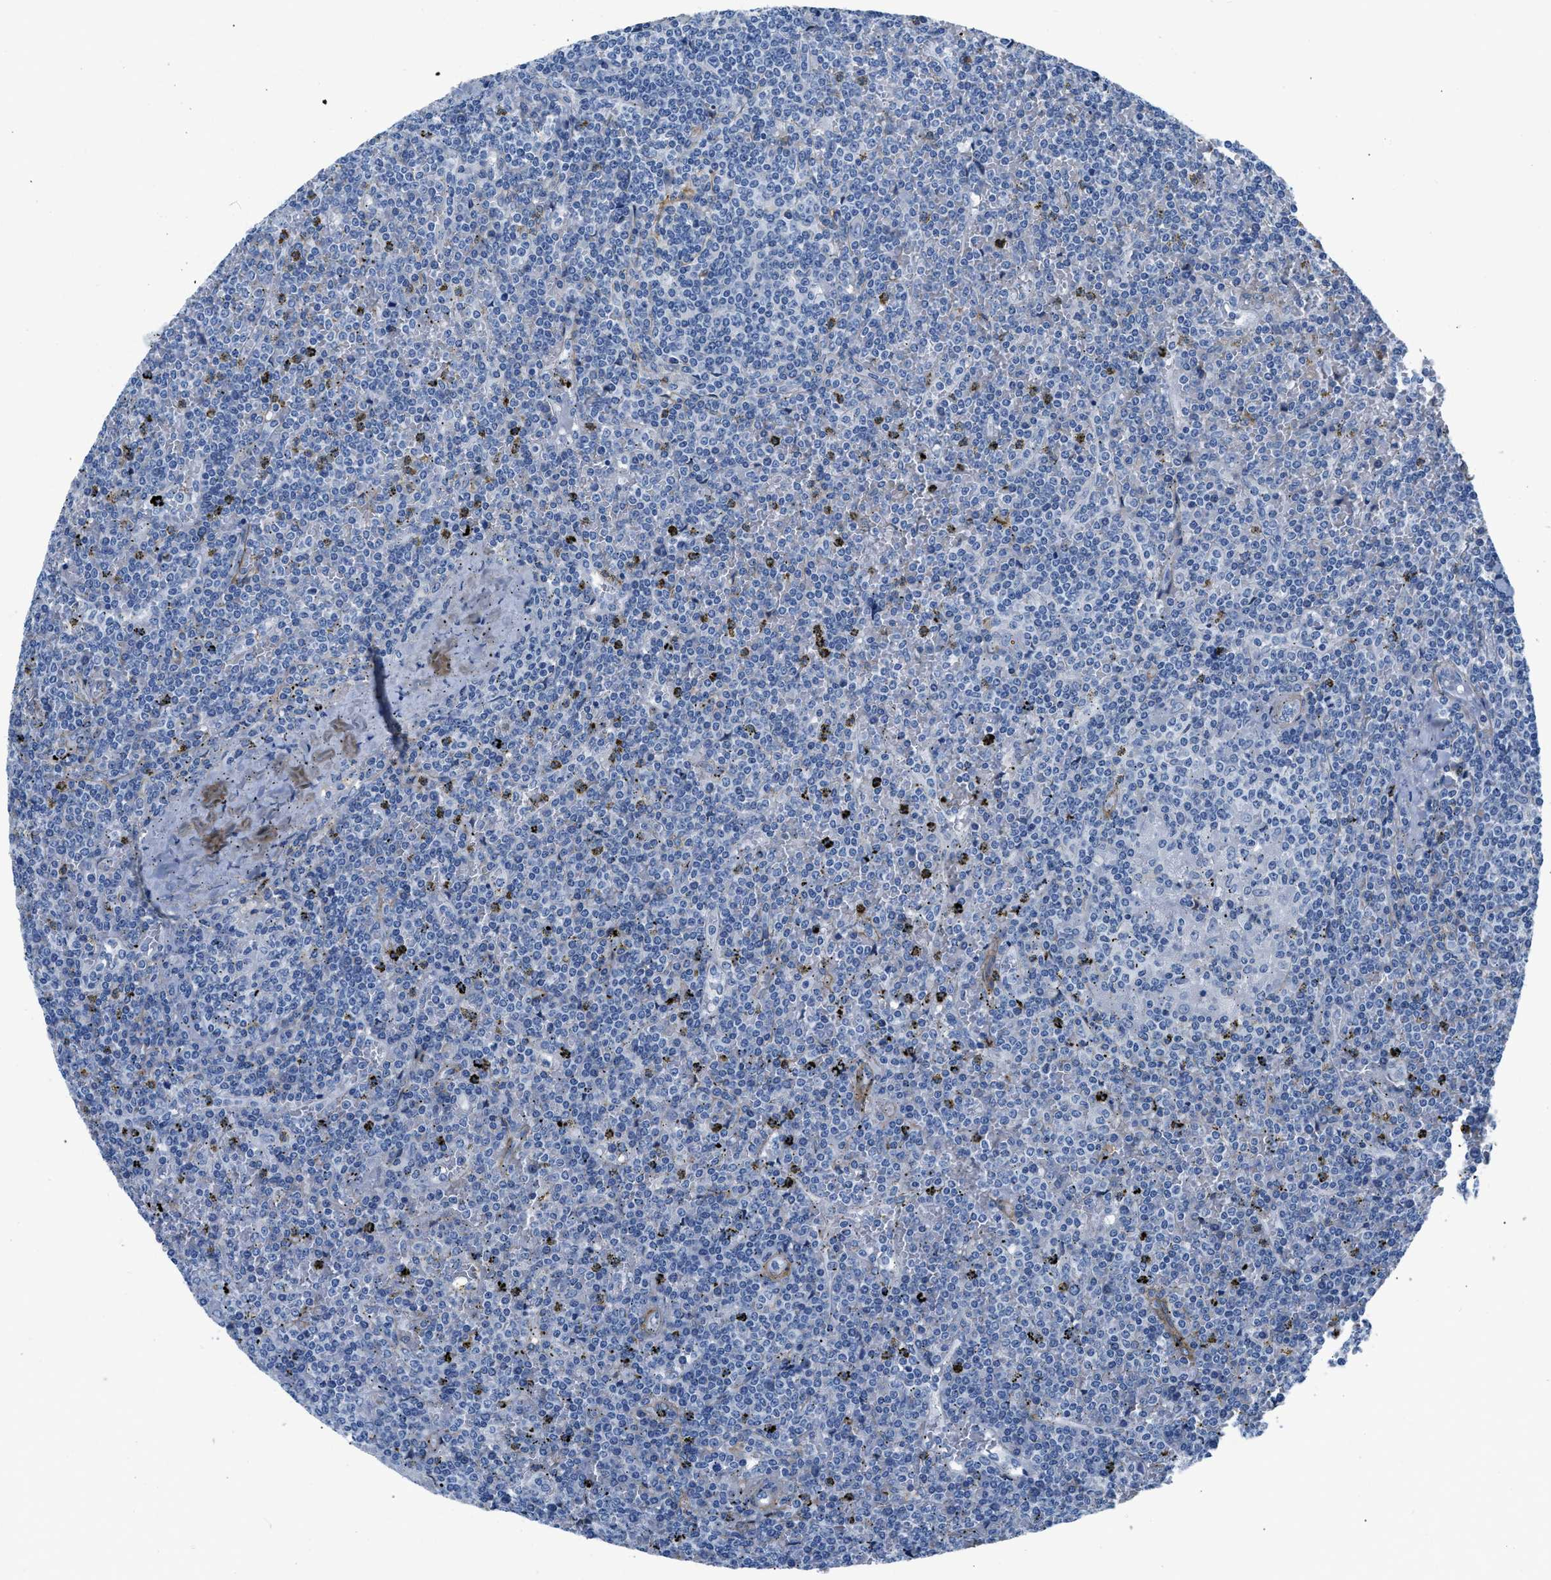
{"staining": {"intensity": "negative", "quantity": "none", "location": "none"}, "tissue": "lymphoma", "cell_type": "Tumor cells", "image_type": "cancer", "snomed": [{"axis": "morphology", "description": "Malignant lymphoma, non-Hodgkin's type, Low grade"}, {"axis": "topography", "description": "Spleen"}], "caption": "The IHC photomicrograph has no significant expression in tumor cells of lymphoma tissue.", "gene": "PDGFRB", "patient": {"sex": "female", "age": 19}}